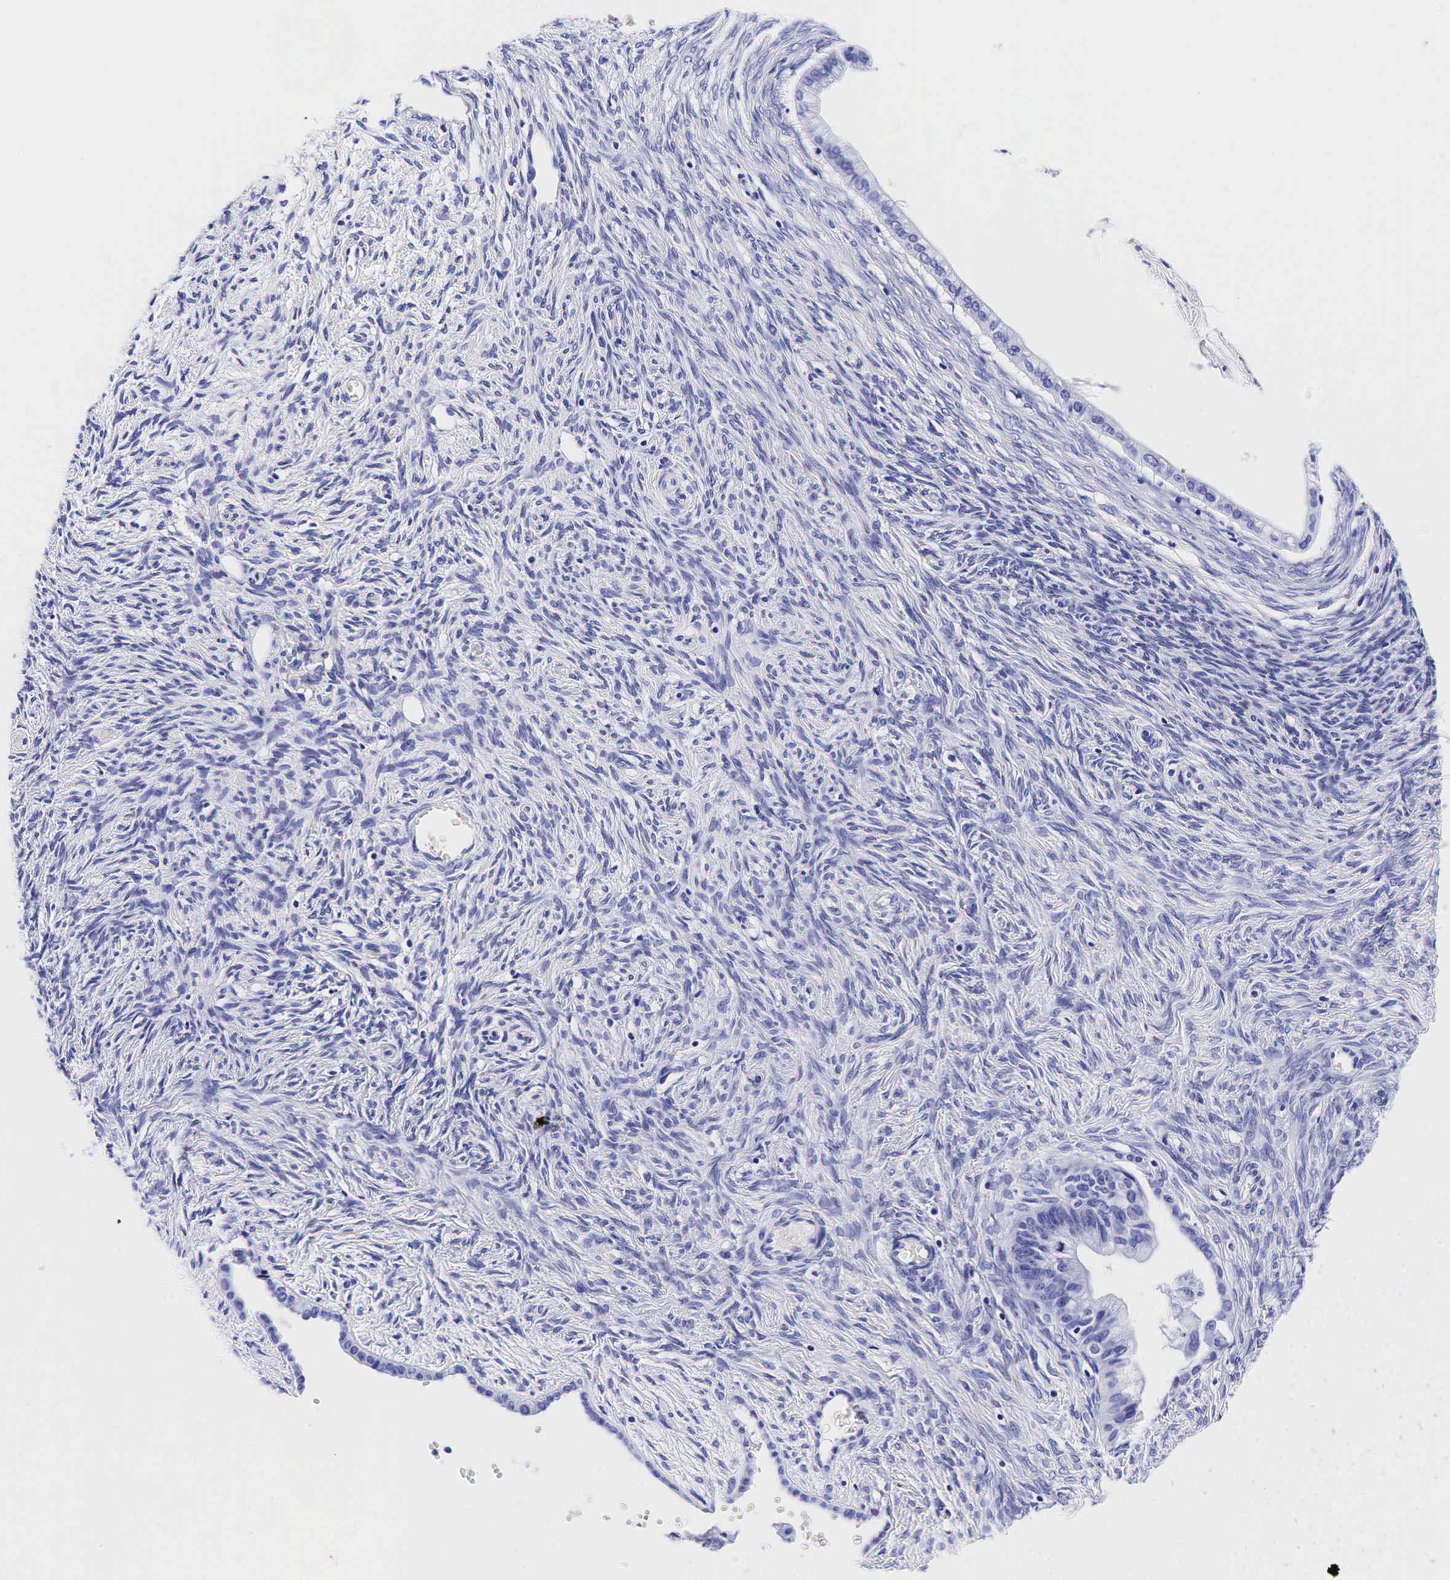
{"staining": {"intensity": "negative", "quantity": "none", "location": "none"}, "tissue": "ovarian cancer", "cell_type": "Tumor cells", "image_type": "cancer", "snomed": [{"axis": "morphology", "description": "Cystadenocarcinoma, mucinous, NOS"}, {"axis": "topography", "description": "Ovary"}], "caption": "Ovarian cancer (mucinous cystadenocarcinoma) stained for a protein using immunohistochemistry shows no positivity tumor cells.", "gene": "GCG", "patient": {"sex": "female", "age": 57}}